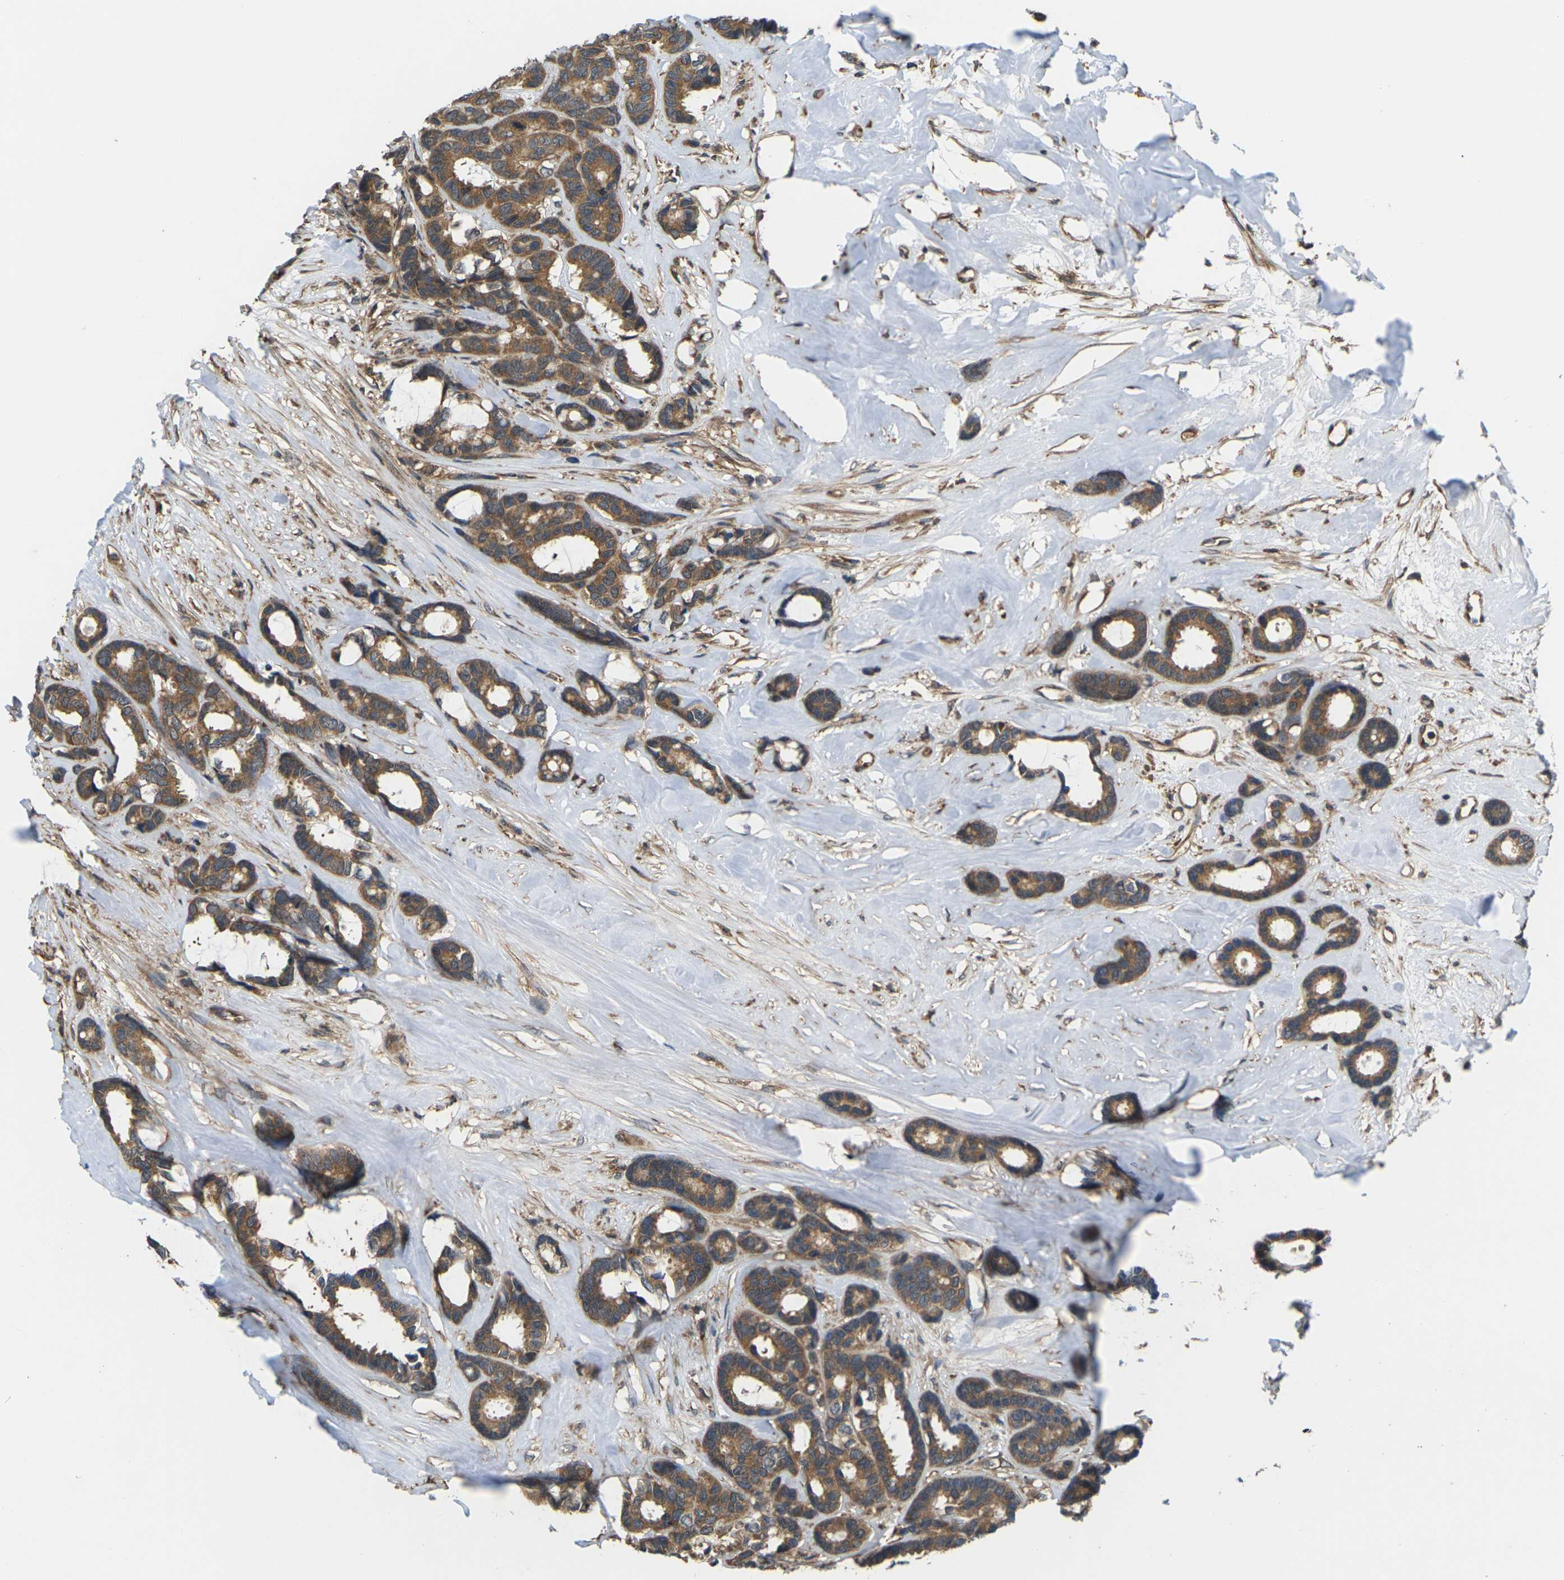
{"staining": {"intensity": "moderate", "quantity": ">75%", "location": "cytoplasmic/membranous"}, "tissue": "breast cancer", "cell_type": "Tumor cells", "image_type": "cancer", "snomed": [{"axis": "morphology", "description": "Duct carcinoma"}, {"axis": "topography", "description": "Breast"}], "caption": "Immunohistochemistry (IHC) micrograph of neoplastic tissue: intraductal carcinoma (breast) stained using immunohistochemistry displays medium levels of moderate protein expression localized specifically in the cytoplasmic/membranous of tumor cells, appearing as a cytoplasmic/membranous brown color.", "gene": "NRAS", "patient": {"sex": "female", "age": 87}}